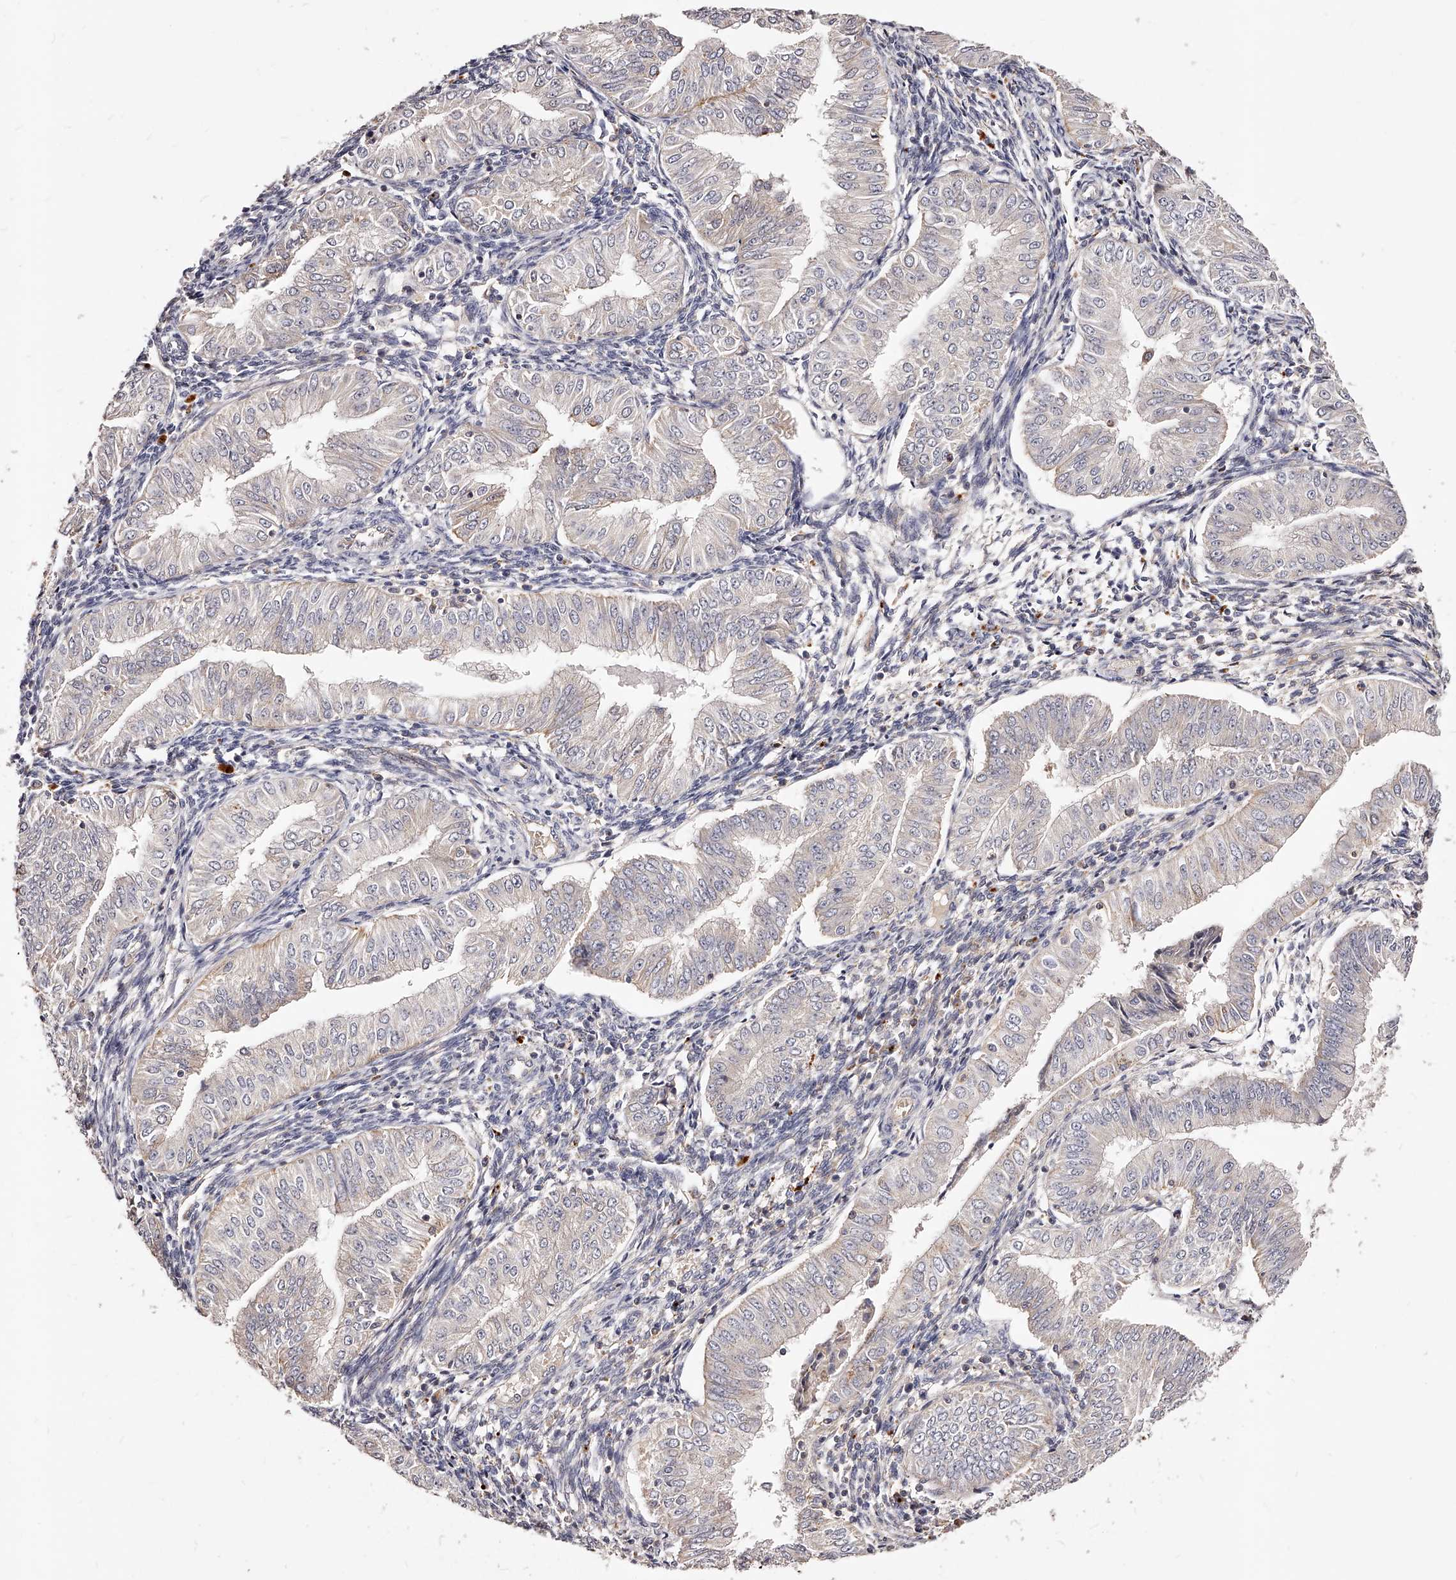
{"staining": {"intensity": "negative", "quantity": "none", "location": "none"}, "tissue": "endometrial cancer", "cell_type": "Tumor cells", "image_type": "cancer", "snomed": [{"axis": "morphology", "description": "Normal tissue, NOS"}, {"axis": "morphology", "description": "Adenocarcinoma, NOS"}, {"axis": "topography", "description": "Endometrium"}], "caption": "Micrograph shows no significant protein positivity in tumor cells of endometrial adenocarcinoma.", "gene": "PHACTR1", "patient": {"sex": "female", "age": 53}}